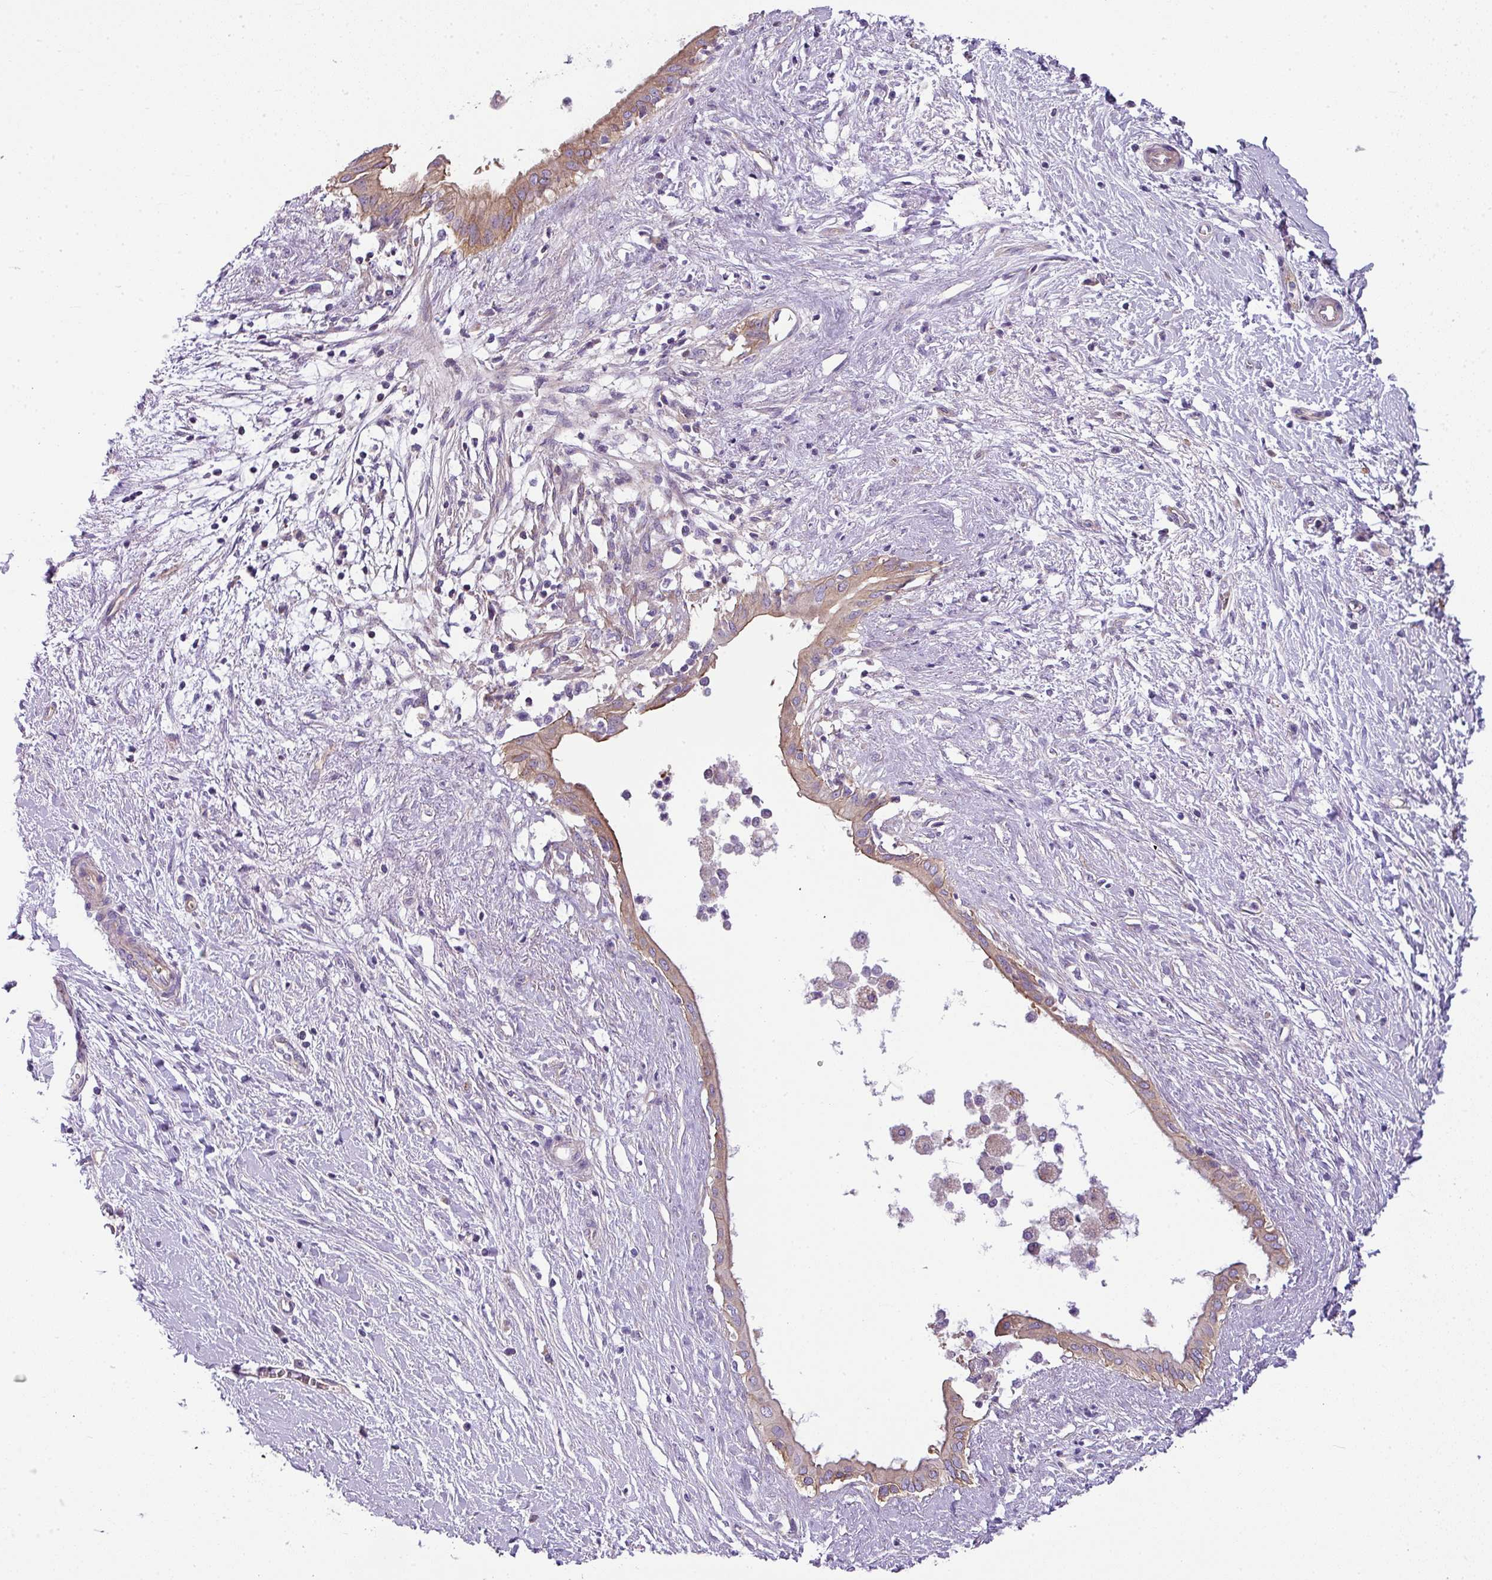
{"staining": {"intensity": "moderate", "quantity": ">75%", "location": "cytoplasmic/membranous"}, "tissue": "pancreatic cancer", "cell_type": "Tumor cells", "image_type": "cancer", "snomed": [{"axis": "morphology", "description": "Adenocarcinoma, NOS"}, {"axis": "topography", "description": "Pancreas"}], "caption": "Human adenocarcinoma (pancreatic) stained with a brown dye shows moderate cytoplasmic/membranous positive staining in approximately >75% of tumor cells.", "gene": "PALS2", "patient": {"sex": "male", "age": 50}}